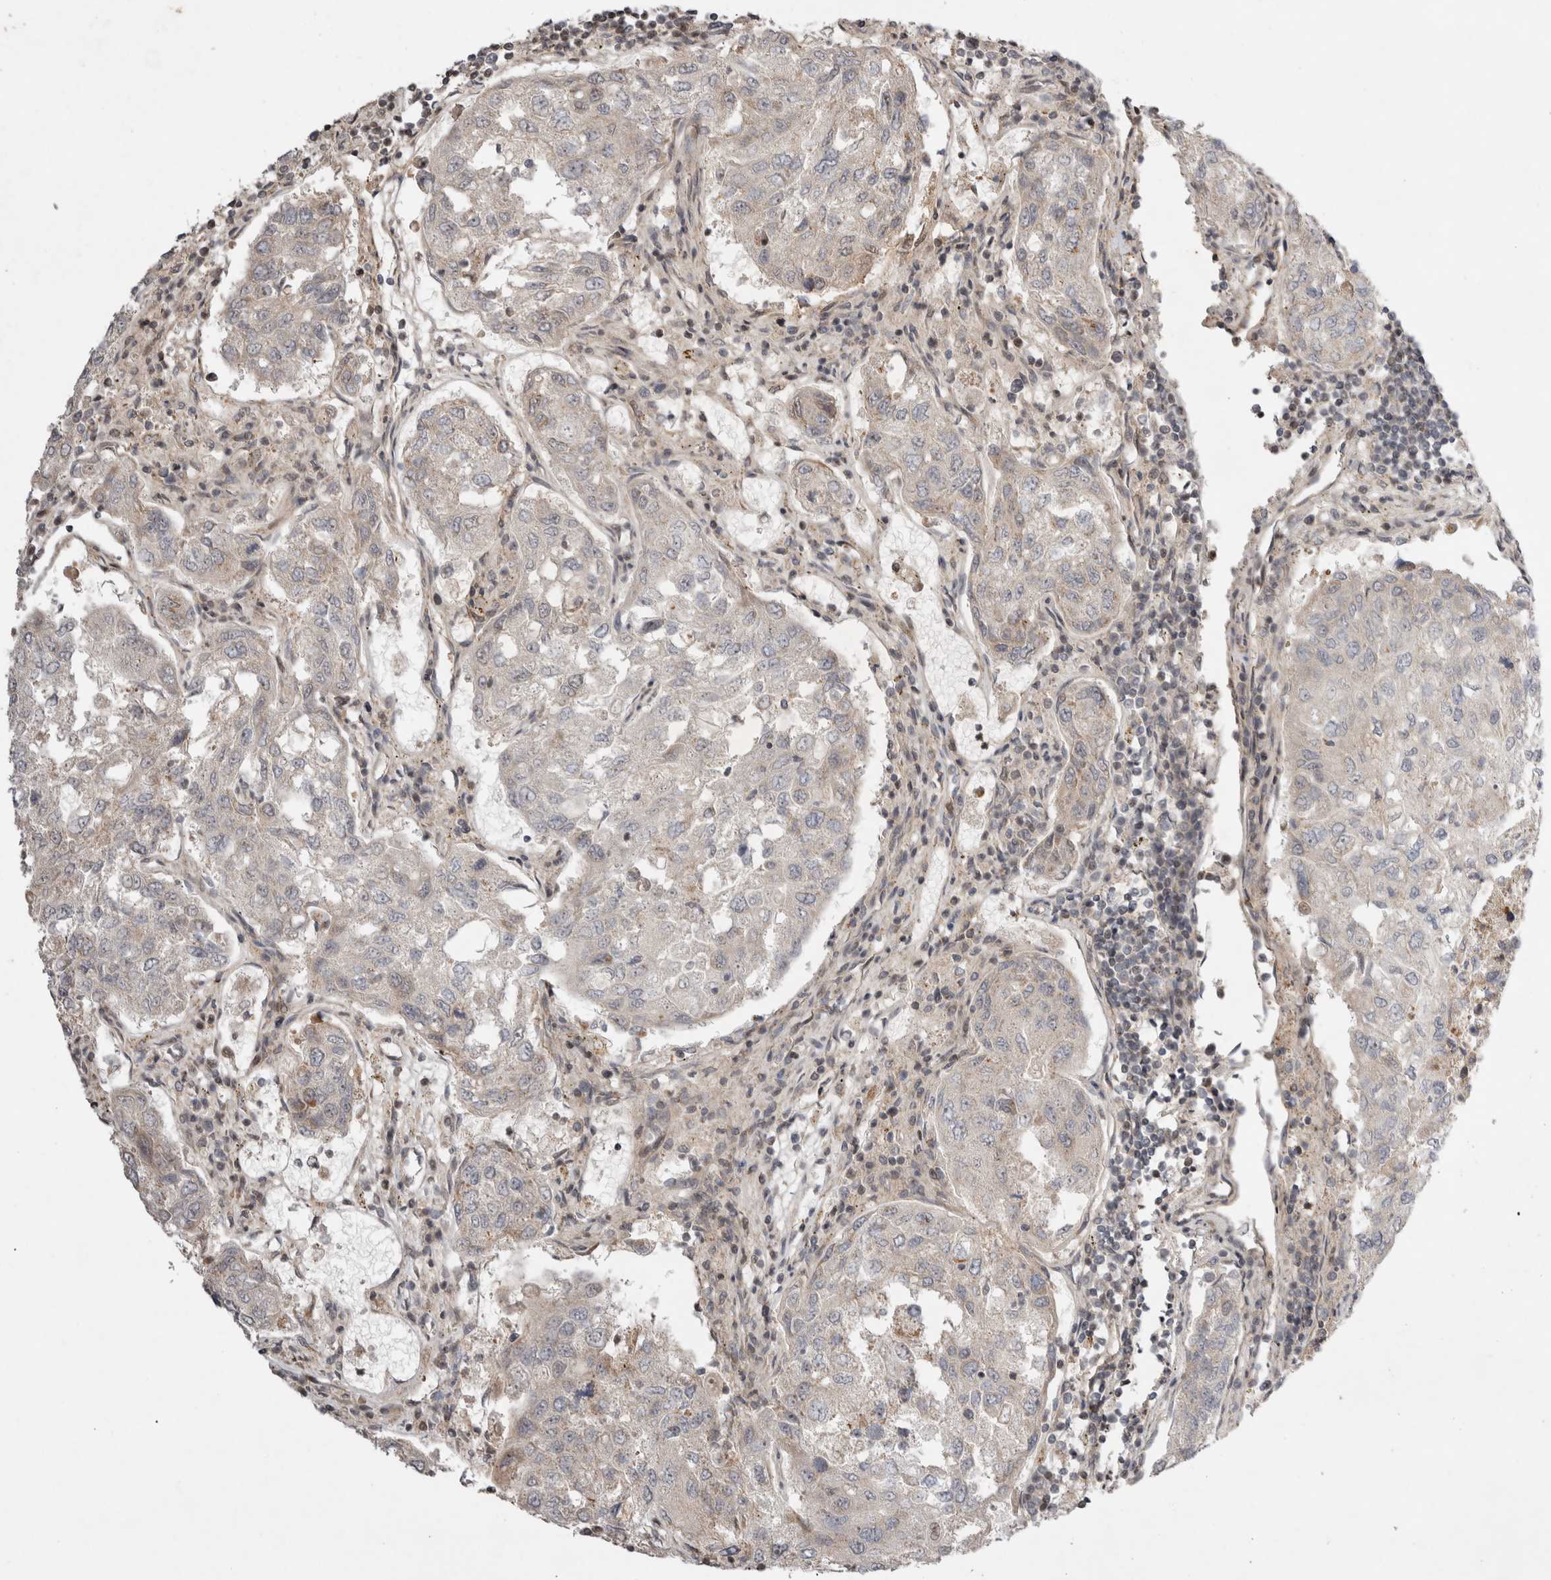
{"staining": {"intensity": "negative", "quantity": "none", "location": "none"}, "tissue": "urothelial cancer", "cell_type": "Tumor cells", "image_type": "cancer", "snomed": [{"axis": "morphology", "description": "Urothelial carcinoma, High grade"}, {"axis": "topography", "description": "Lymph node"}, {"axis": "topography", "description": "Urinary bladder"}], "caption": "The histopathology image displays no significant positivity in tumor cells of high-grade urothelial carcinoma.", "gene": "EIF2AK1", "patient": {"sex": "male", "age": 51}}